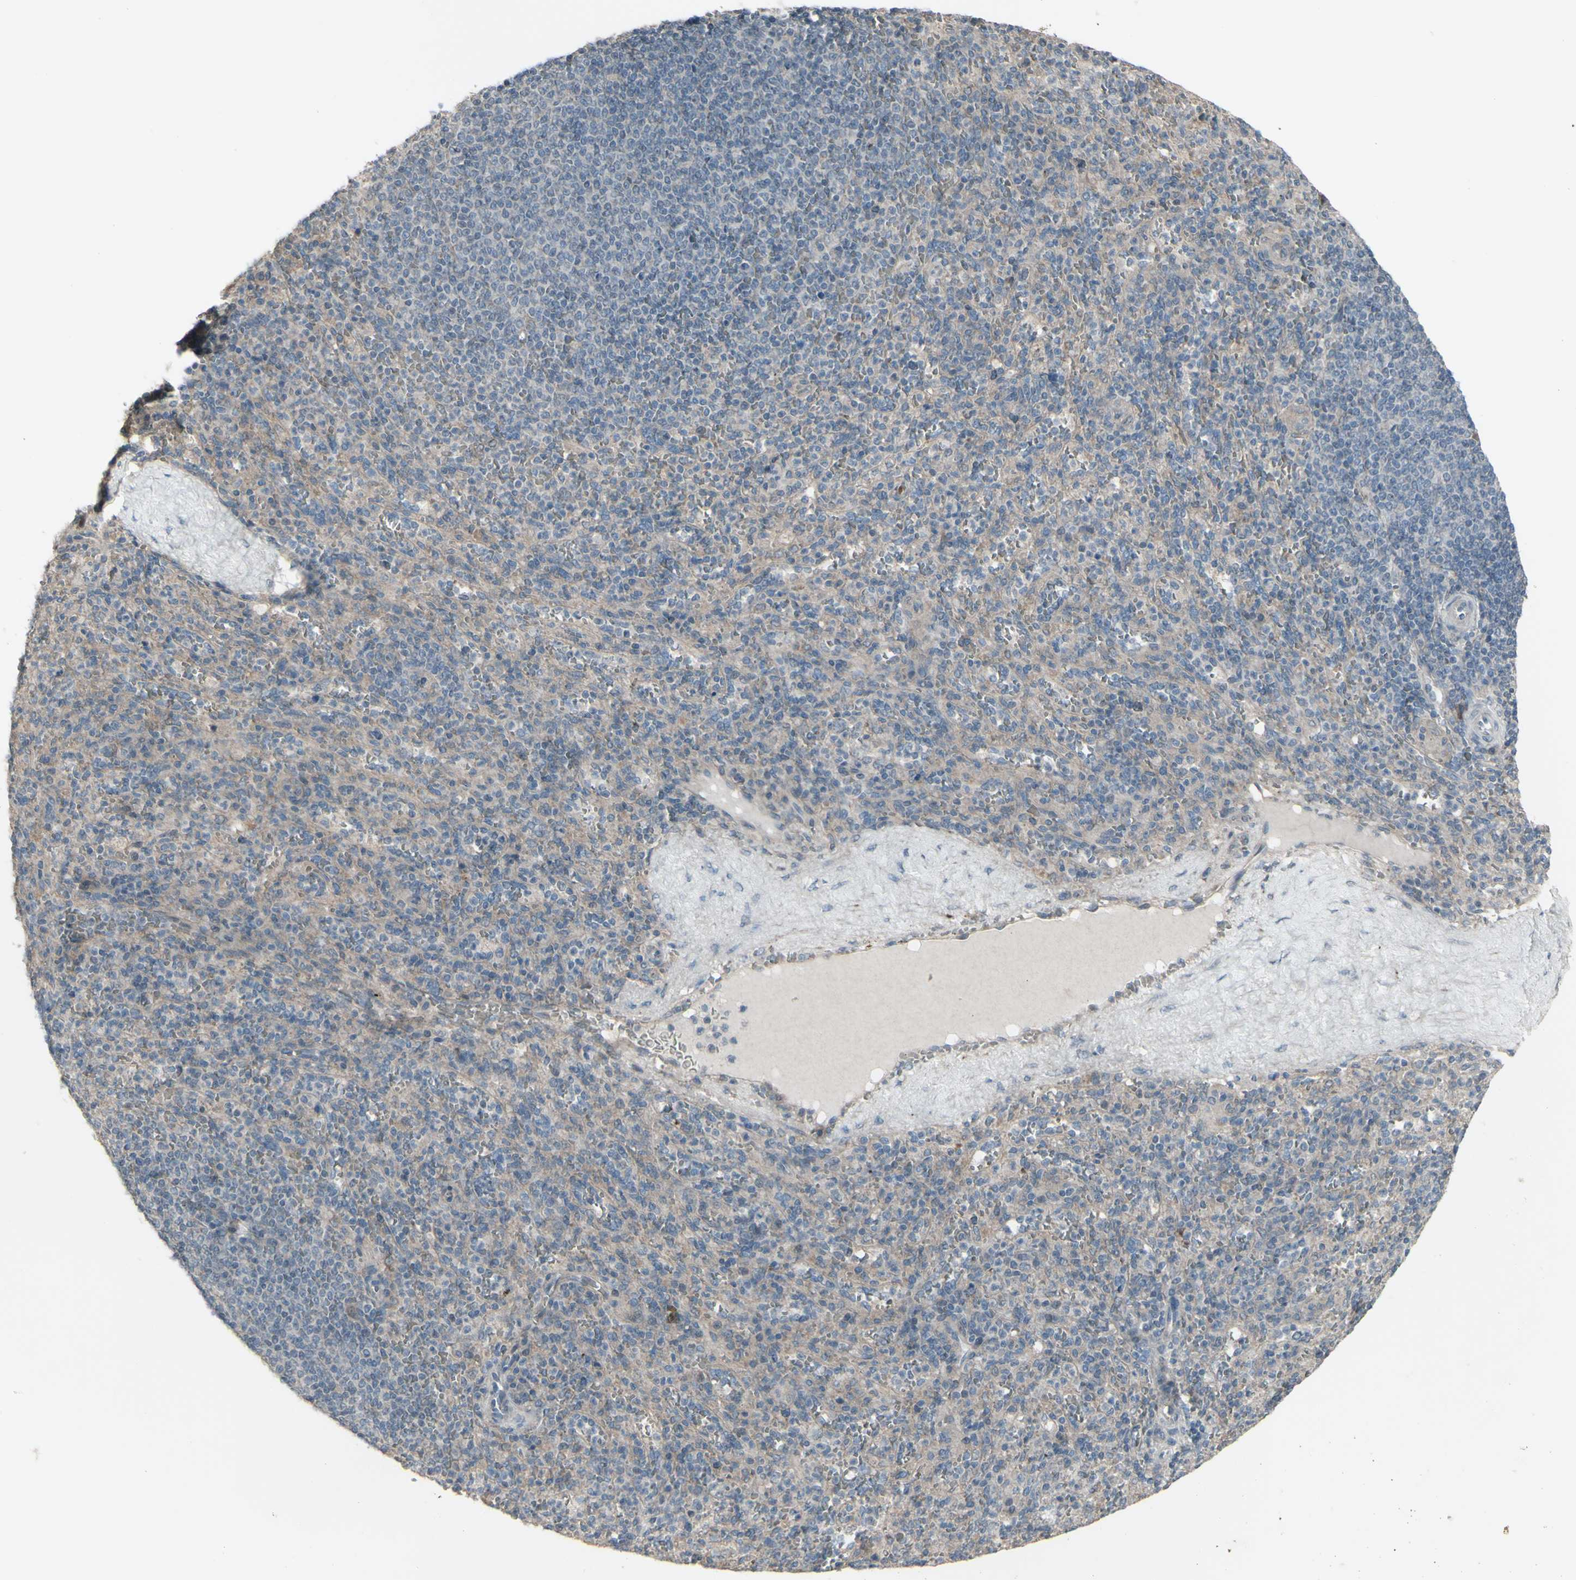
{"staining": {"intensity": "weak", "quantity": ">75%", "location": "cytoplasmic/membranous"}, "tissue": "spleen", "cell_type": "Cells in red pulp", "image_type": "normal", "snomed": [{"axis": "morphology", "description": "Normal tissue, NOS"}, {"axis": "topography", "description": "Spleen"}], "caption": "Protein staining exhibits weak cytoplasmic/membranous expression in about >75% of cells in red pulp in normal spleen.", "gene": "GRAMD1B", "patient": {"sex": "male", "age": 36}}